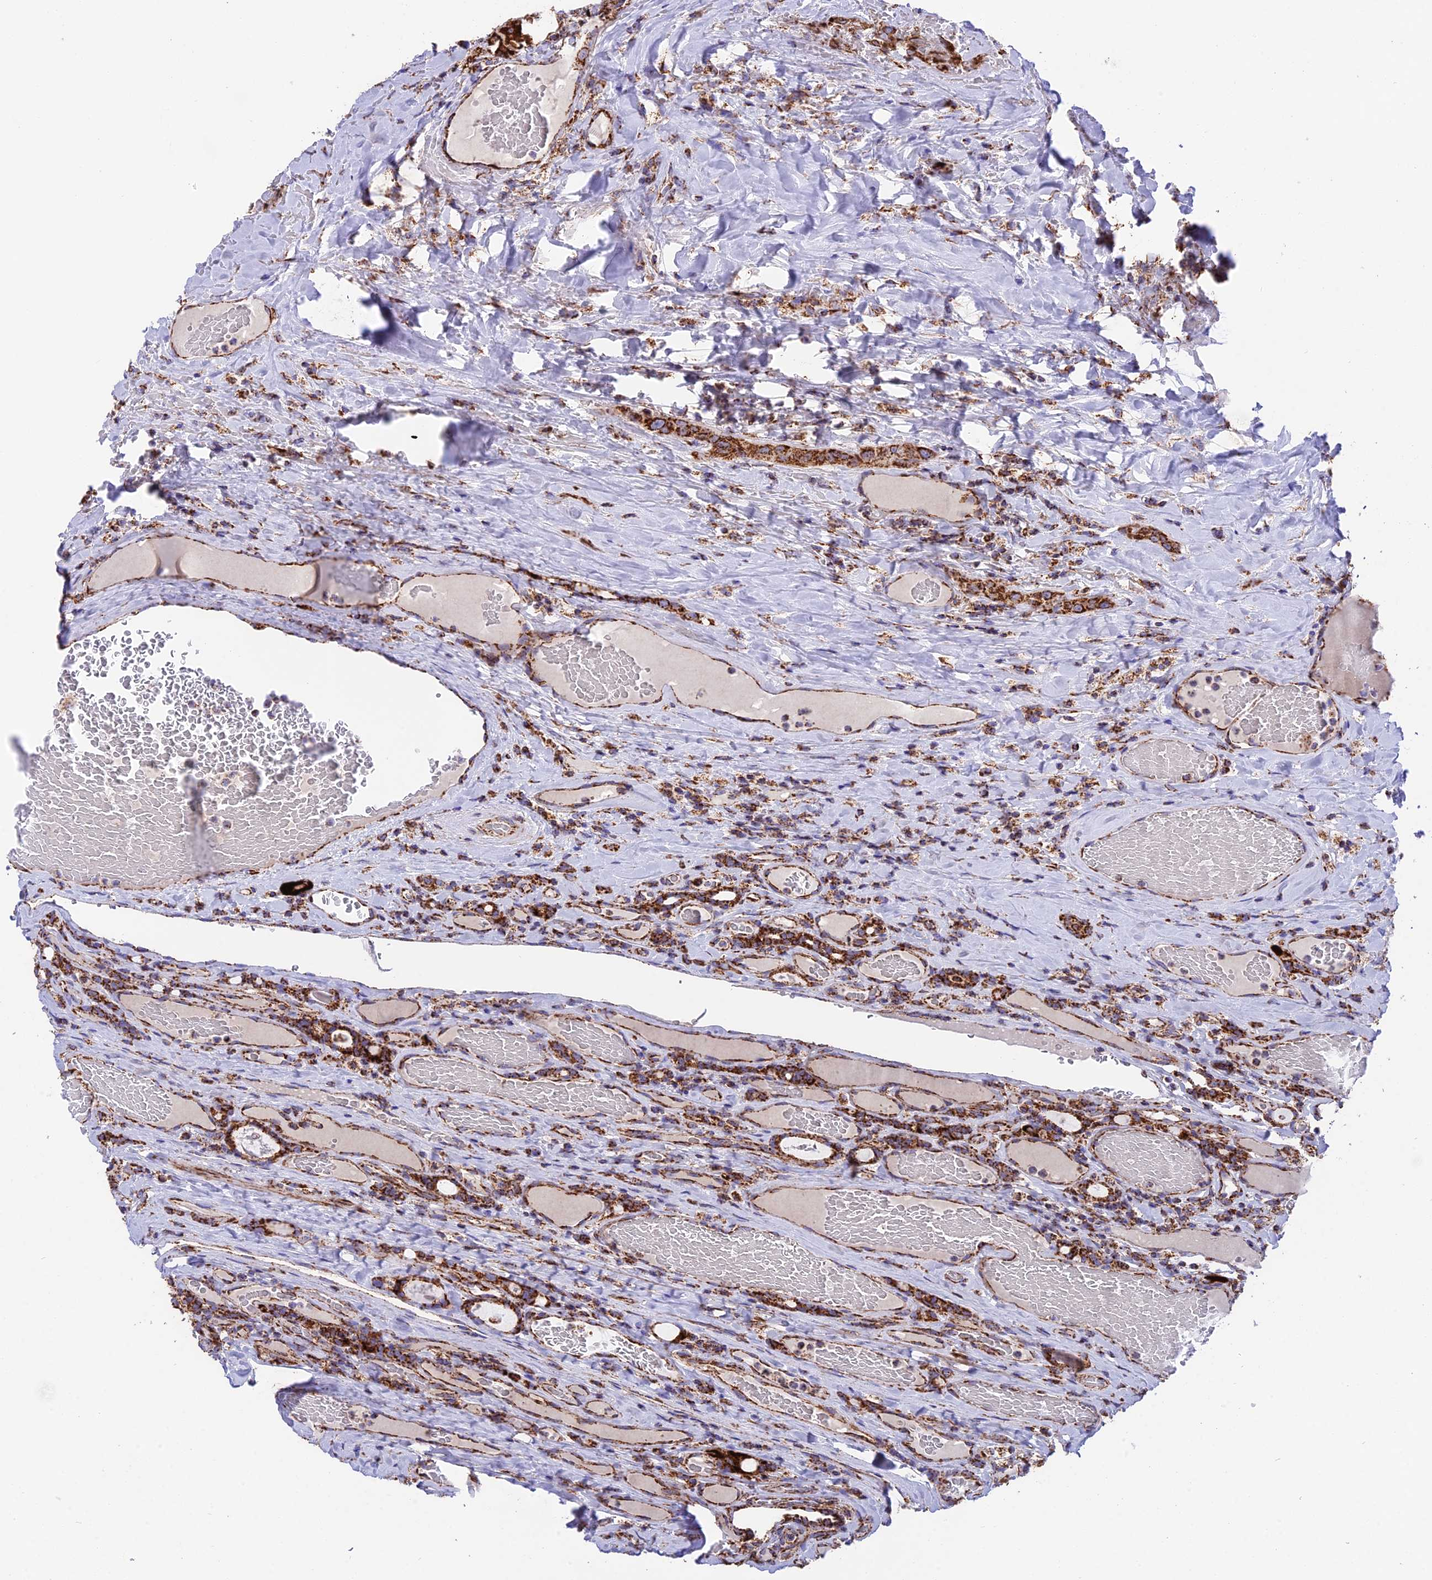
{"staining": {"intensity": "strong", "quantity": ">75%", "location": "cytoplasmic/membranous"}, "tissue": "thyroid cancer", "cell_type": "Tumor cells", "image_type": "cancer", "snomed": [{"axis": "morphology", "description": "Papillary adenocarcinoma, NOS"}, {"axis": "topography", "description": "Thyroid gland"}], "caption": "Immunohistochemistry (DAB) staining of thyroid cancer demonstrates strong cytoplasmic/membranous protein expression in approximately >75% of tumor cells.", "gene": "CHCHD3", "patient": {"sex": "female", "age": 72}}